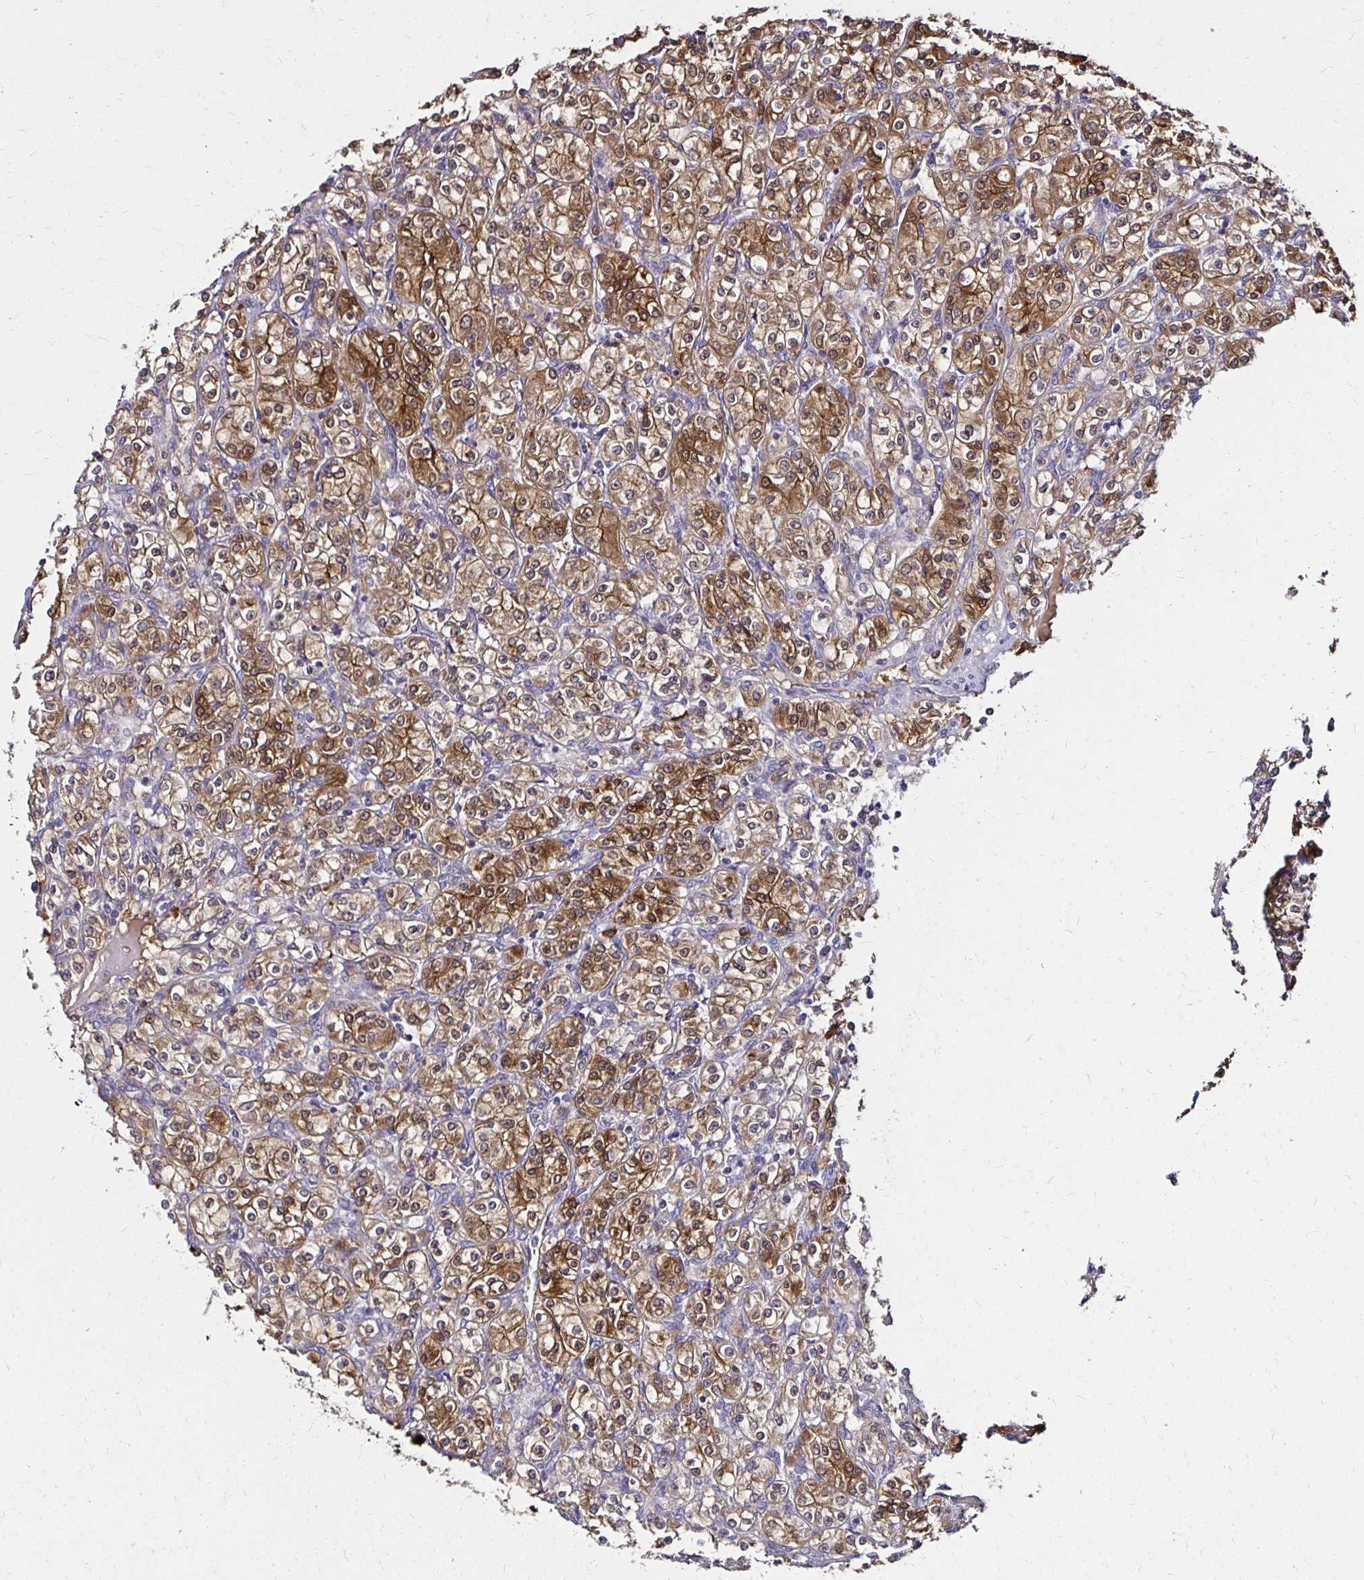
{"staining": {"intensity": "moderate", "quantity": ">75%", "location": "cytoplasmic/membranous,nuclear"}, "tissue": "renal cancer", "cell_type": "Tumor cells", "image_type": "cancer", "snomed": [{"axis": "morphology", "description": "Adenocarcinoma, NOS"}, {"axis": "topography", "description": "Kidney"}], "caption": "This photomicrograph reveals immunohistochemistry staining of renal cancer (adenocarcinoma), with medium moderate cytoplasmic/membranous and nuclear staining in about >75% of tumor cells.", "gene": "TXN", "patient": {"sex": "male", "age": 77}}